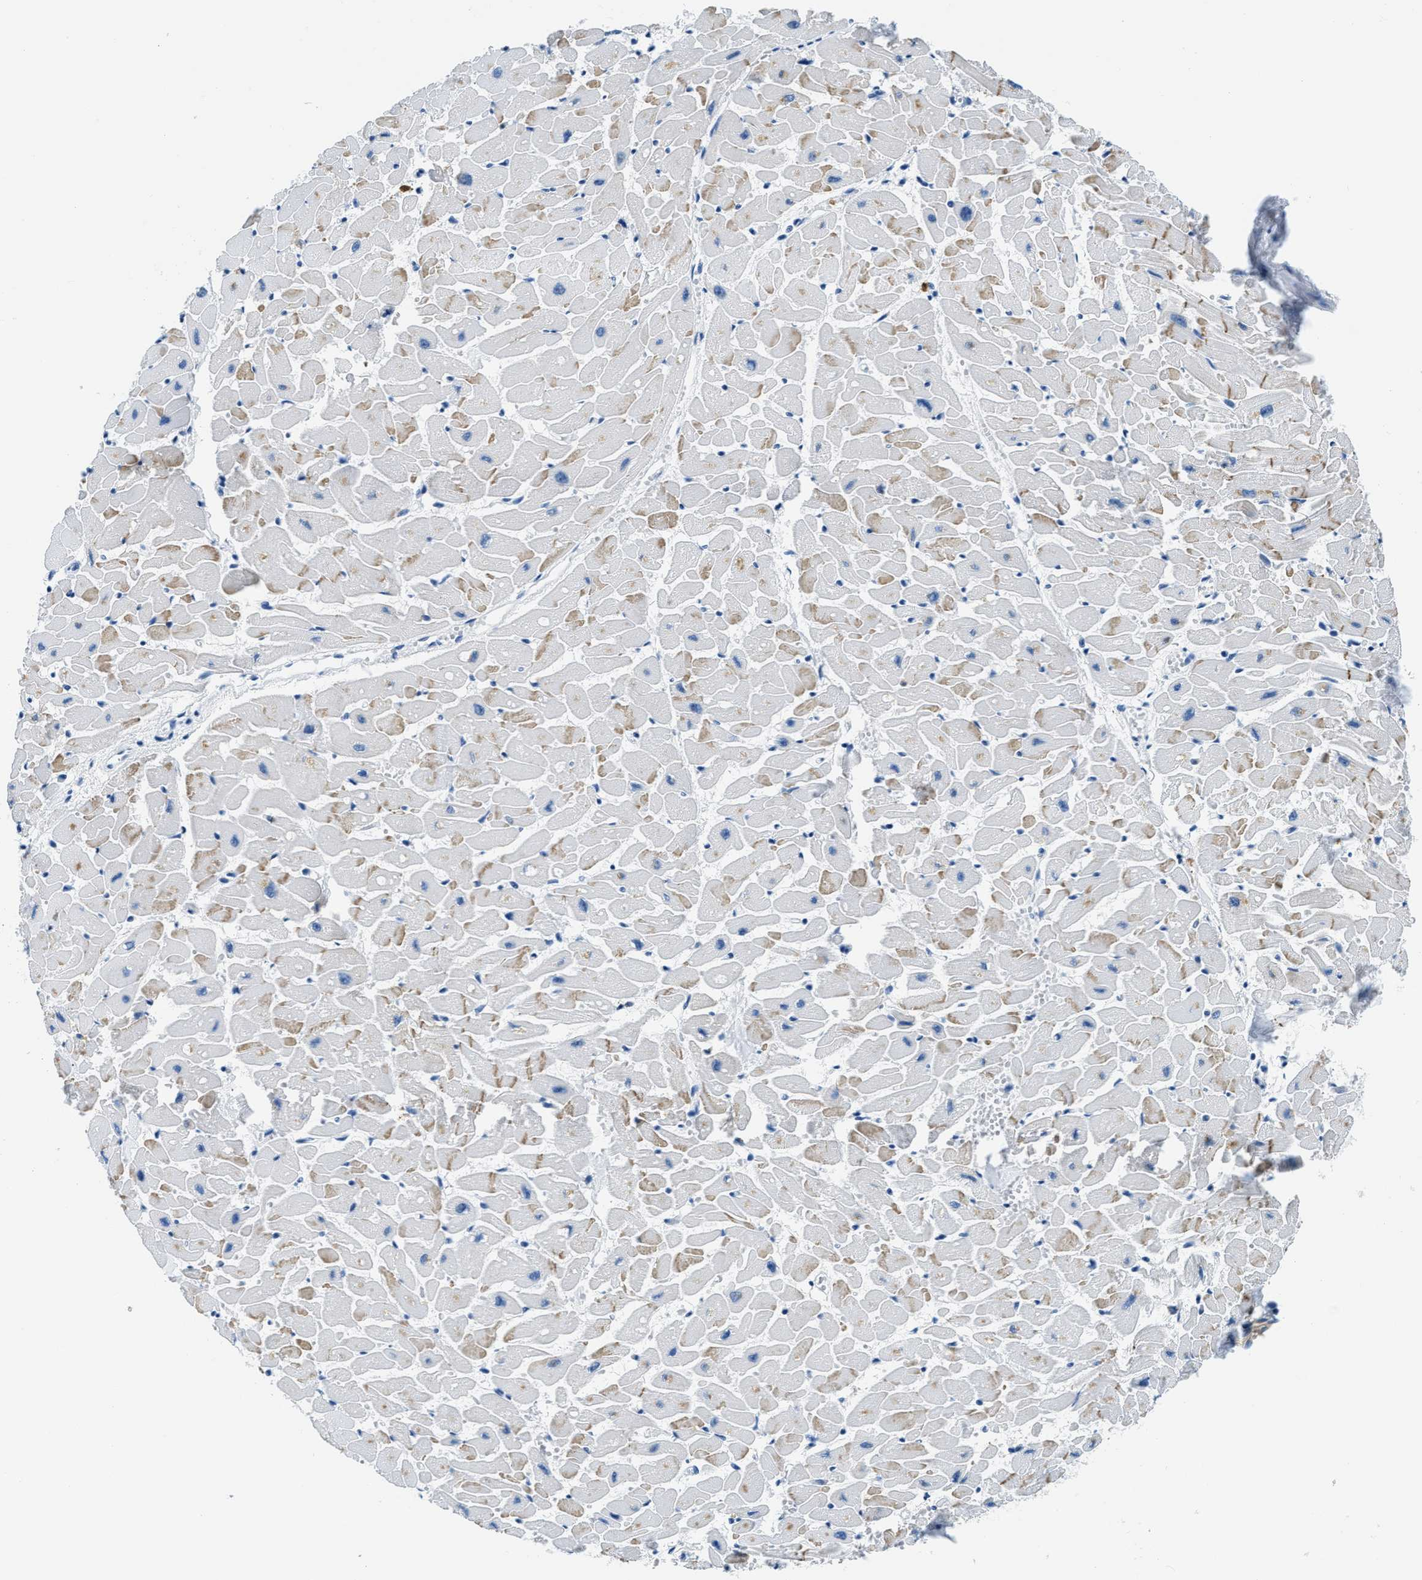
{"staining": {"intensity": "moderate", "quantity": "25%-75%", "location": "cytoplasmic/membranous"}, "tissue": "heart muscle", "cell_type": "Cardiomyocytes", "image_type": "normal", "snomed": [{"axis": "morphology", "description": "Normal tissue, NOS"}, {"axis": "topography", "description": "Heart"}], "caption": "Immunohistochemical staining of benign heart muscle exhibits moderate cytoplasmic/membranous protein expression in about 25%-75% of cardiomyocytes. (Stains: DAB in brown, nuclei in blue, Microscopy: brightfield microscopy at high magnification).", "gene": "CAPG", "patient": {"sex": "female", "age": 19}}